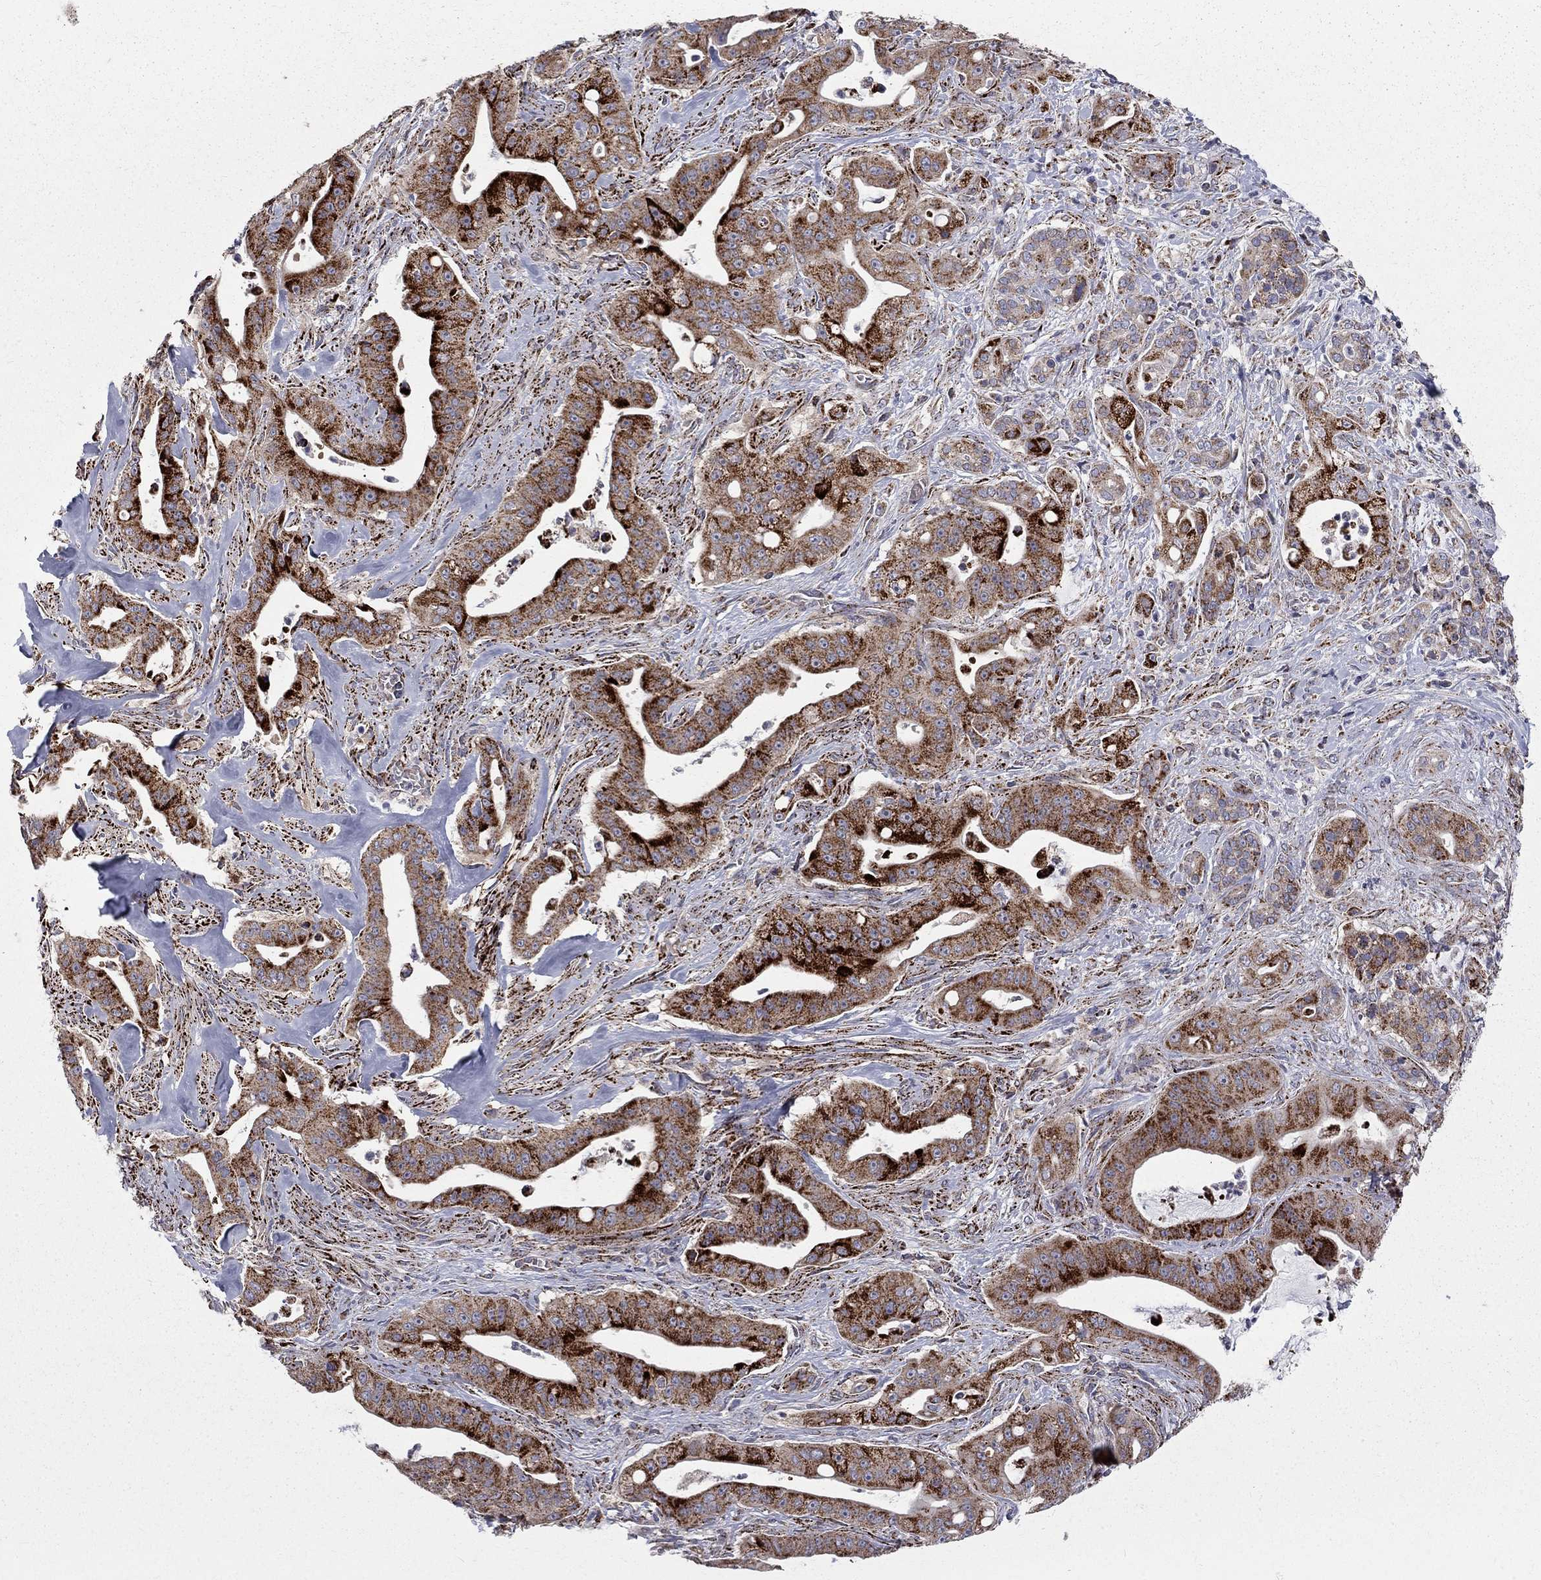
{"staining": {"intensity": "strong", "quantity": "25%-75%", "location": "cytoplasmic/membranous"}, "tissue": "pancreatic cancer", "cell_type": "Tumor cells", "image_type": "cancer", "snomed": [{"axis": "morphology", "description": "Normal tissue, NOS"}, {"axis": "morphology", "description": "Inflammation, NOS"}, {"axis": "morphology", "description": "Adenocarcinoma, NOS"}, {"axis": "topography", "description": "Pancreas"}], "caption": "Brown immunohistochemical staining in adenocarcinoma (pancreatic) shows strong cytoplasmic/membranous expression in approximately 25%-75% of tumor cells.", "gene": "ALDH1B1", "patient": {"sex": "male", "age": 57}}